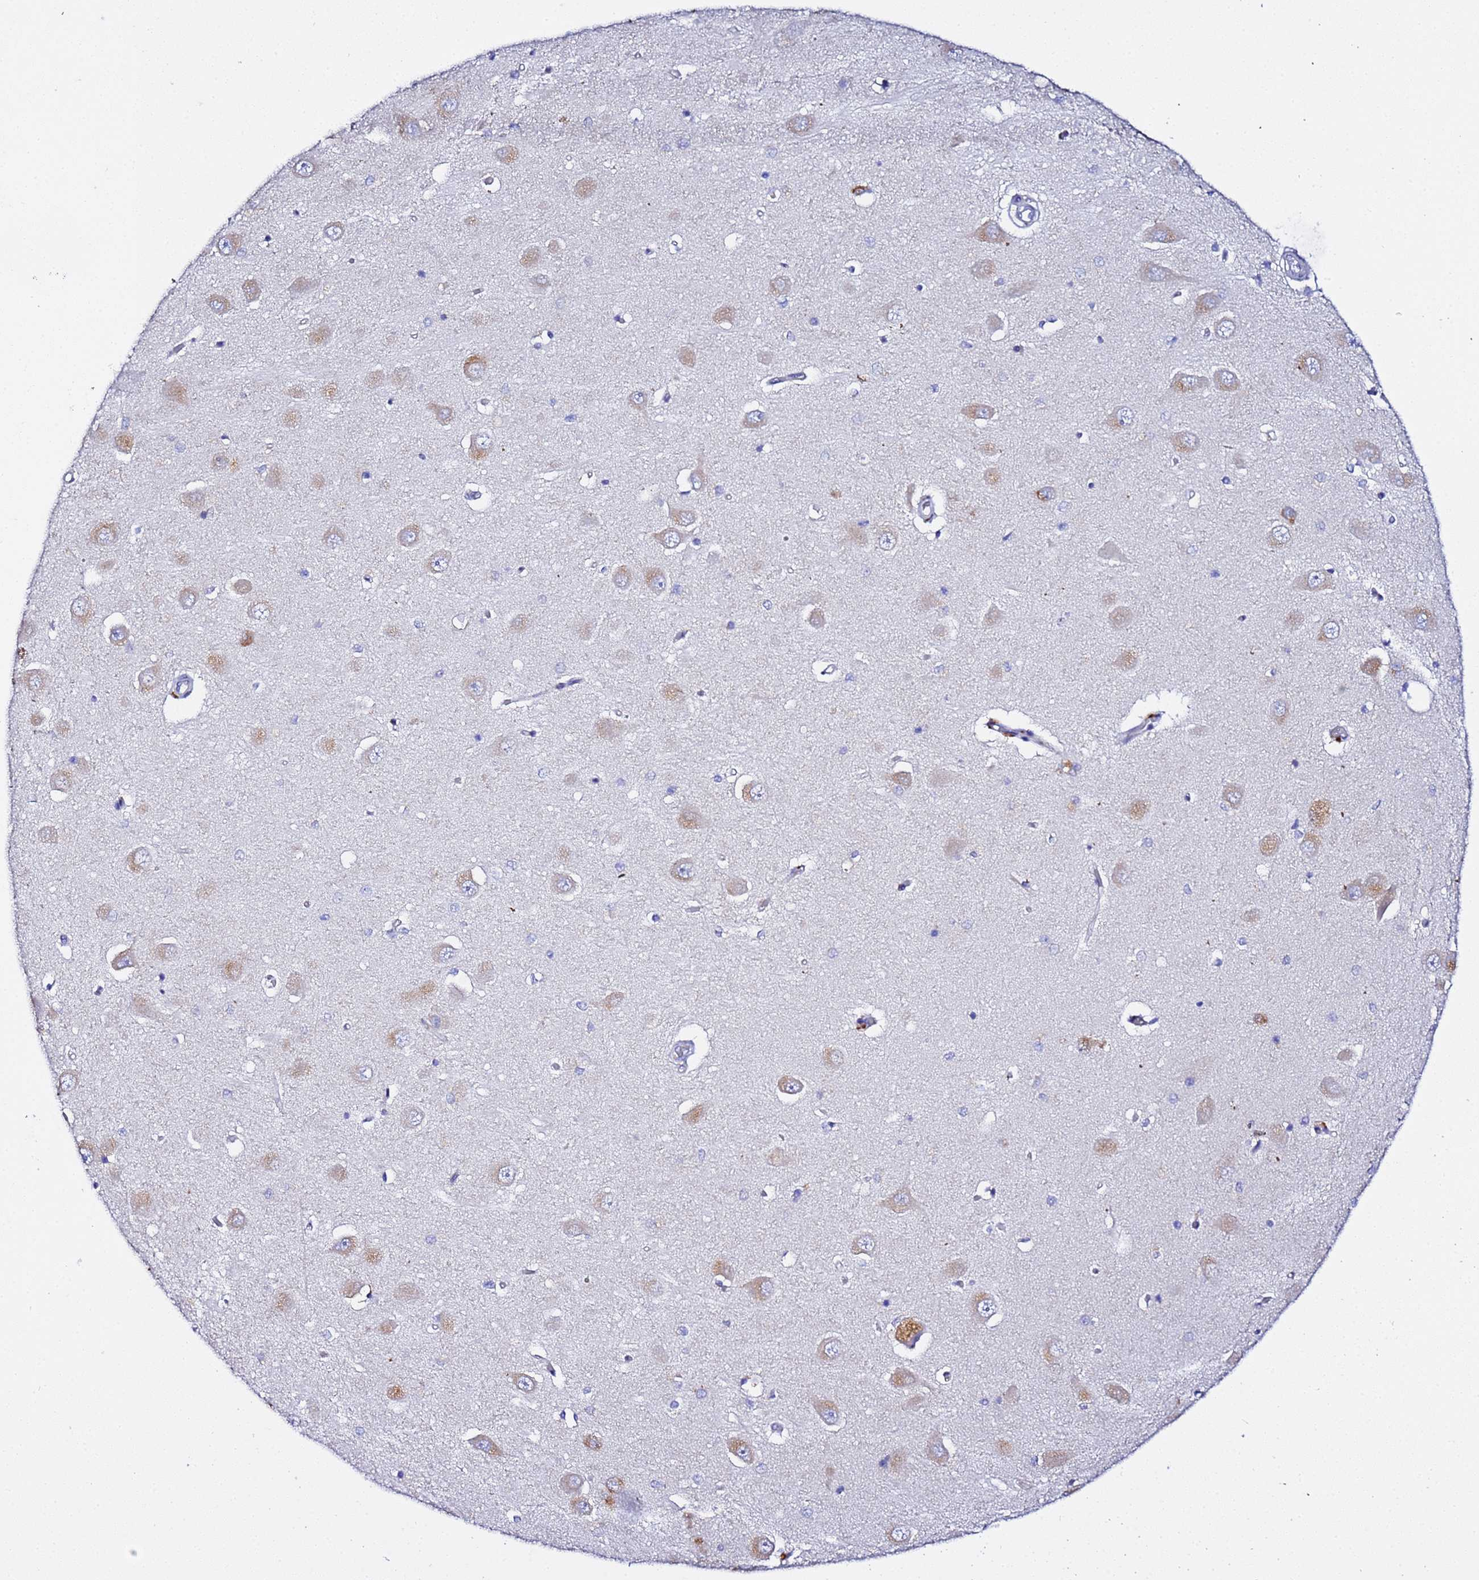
{"staining": {"intensity": "negative", "quantity": "none", "location": "none"}, "tissue": "hippocampus", "cell_type": "Glial cells", "image_type": "normal", "snomed": [{"axis": "morphology", "description": "Normal tissue, NOS"}, {"axis": "topography", "description": "Hippocampus"}], "caption": "An immunohistochemistry (IHC) histopathology image of normal hippocampus is shown. There is no staining in glial cells of hippocampus. The staining was performed using DAB (3,3'-diaminobenzidine) to visualize the protein expression in brown, while the nuclei were stained in blue with hematoxylin (Magnification: 20x).", "gene": "VTI1B", "patient": {"sex": "male", "age": 45}}